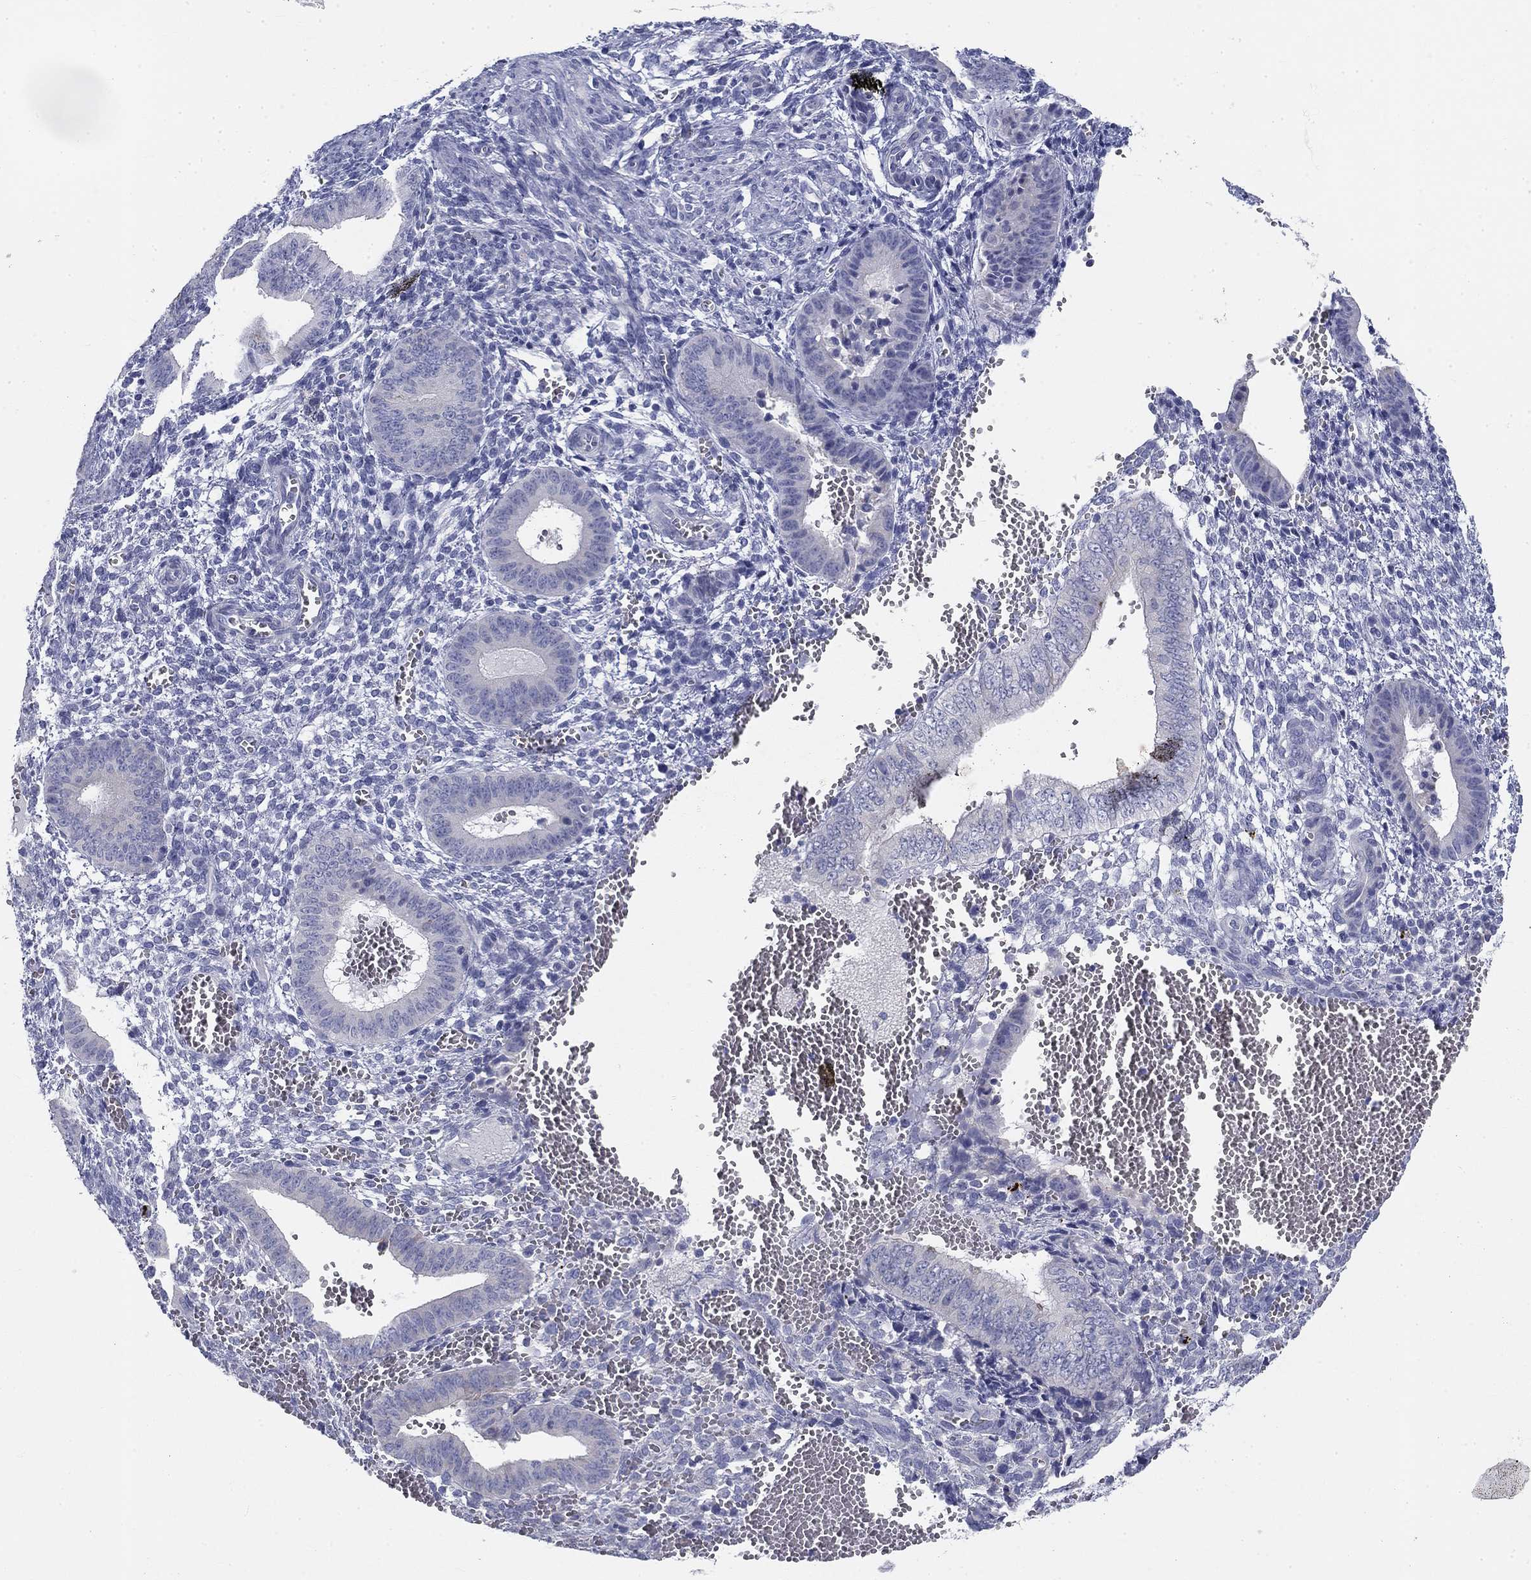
{"staining": {"intensity": "negative", "quantity": "none", "location": "none"}, "tissue": "endometrium", "cell_type": "Cells in endometrial stroma", "image_type": "normal", "snomed": [{"axis": "morphology", "description": "Normal tissue, NOS"}, {"axis": "topography", "description": "Endometrium"}], "caption": "This is a image of immunohistochemistry staining of benign endometrium, which shows no expression in cells in endometrial stroma.", "gene": "GALNTL5", "patient": {"sex": "female", "age": 42}}